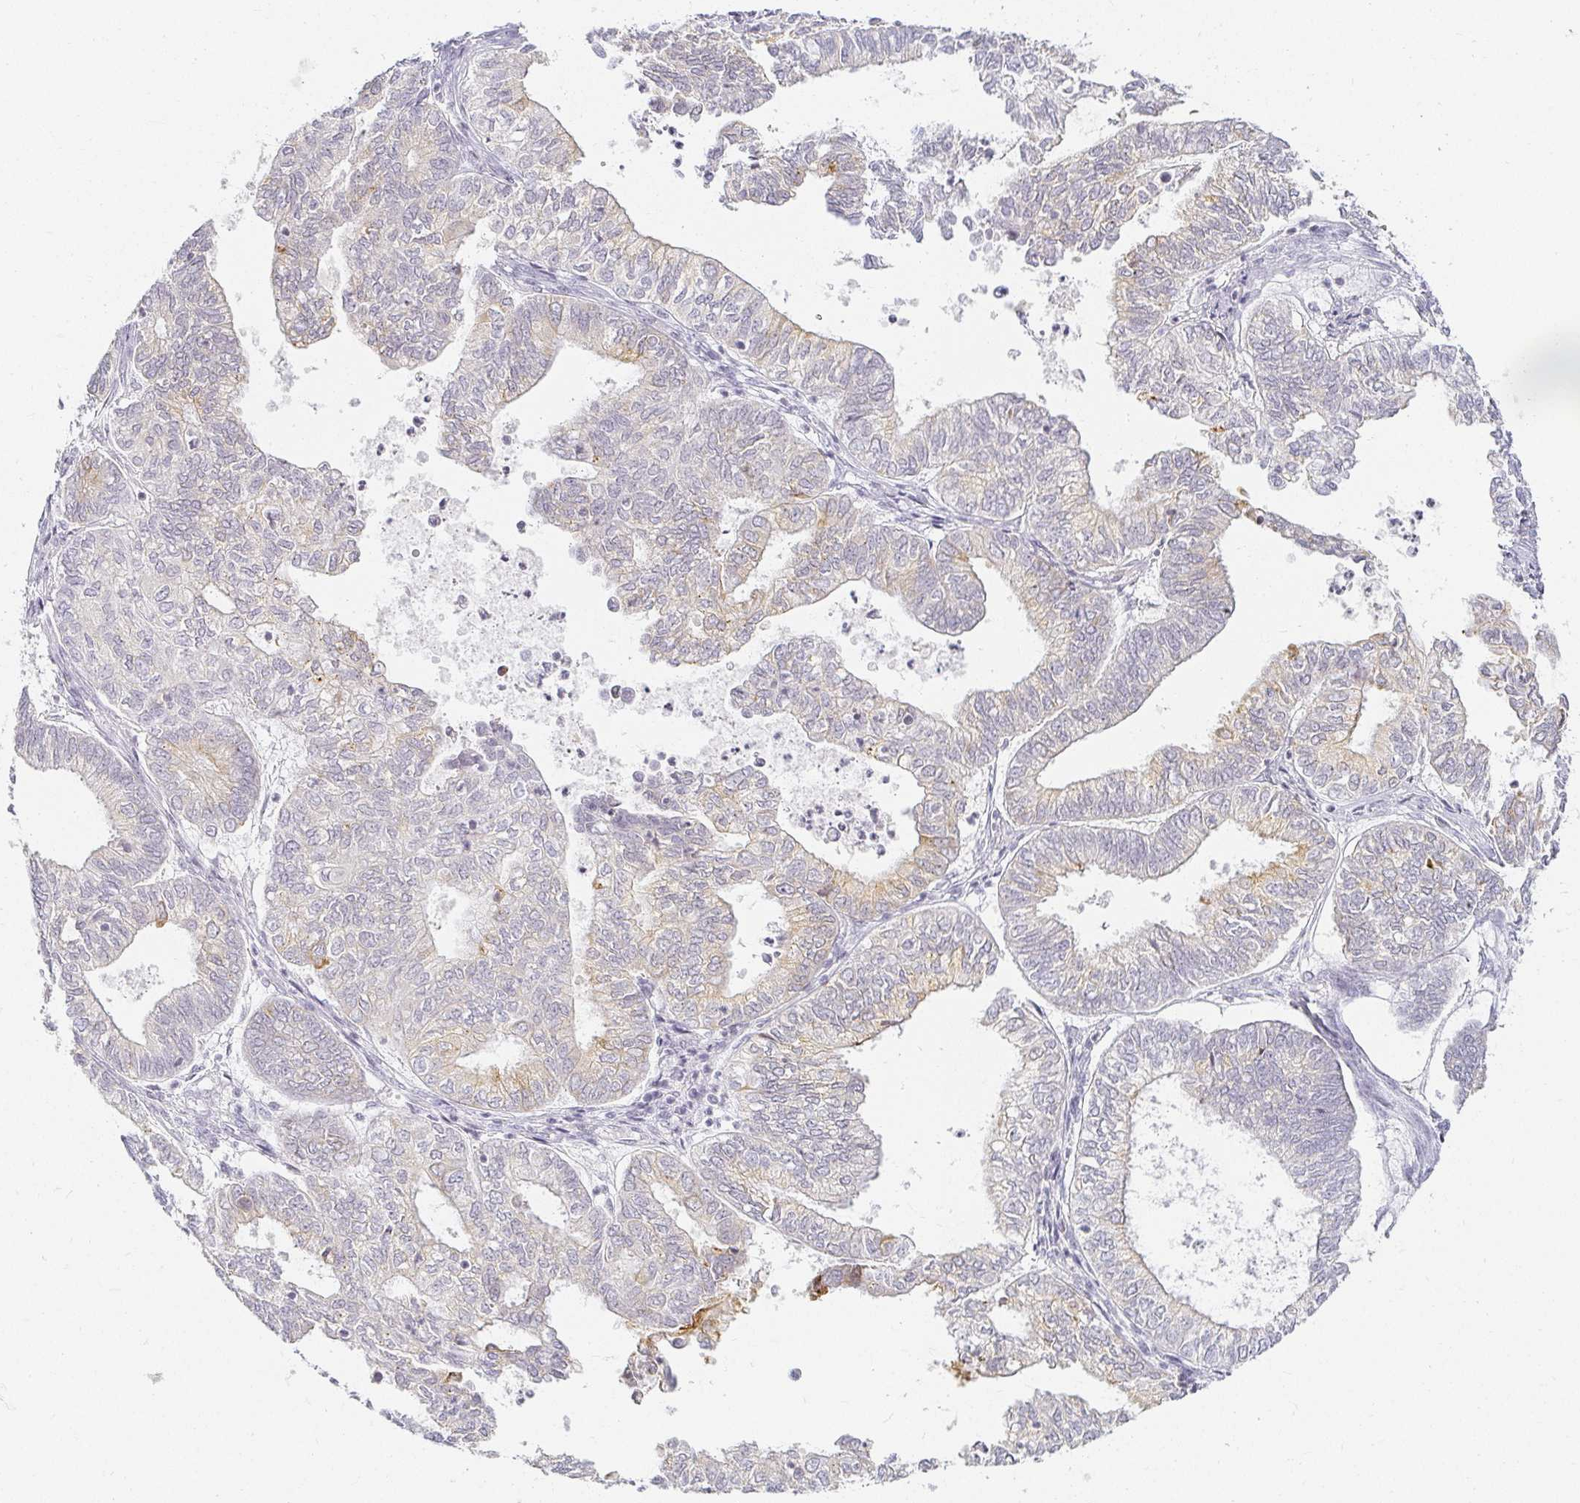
{"staining": {"intensity": "weak", "quantity": "<25%", "location": "cytoplasmic/membranous"}, "tissue": "ovarian cancer", "cell_type": "Tumor cells", "image_type": "cancer", "snomed": [{"axis": "morphology", "description": "Carcinoma, endometroid"}, {"axis": "topography", "description": "Ovary"}], "caption": "DAB (3,3'-diaminobenzidine) immunohistochemical staining of endometroid carcinoma (ovarian) reveals no significant staining in tumor cells.", "gene": "ACAN", "patient": {"sex": "female", "age": 64}}